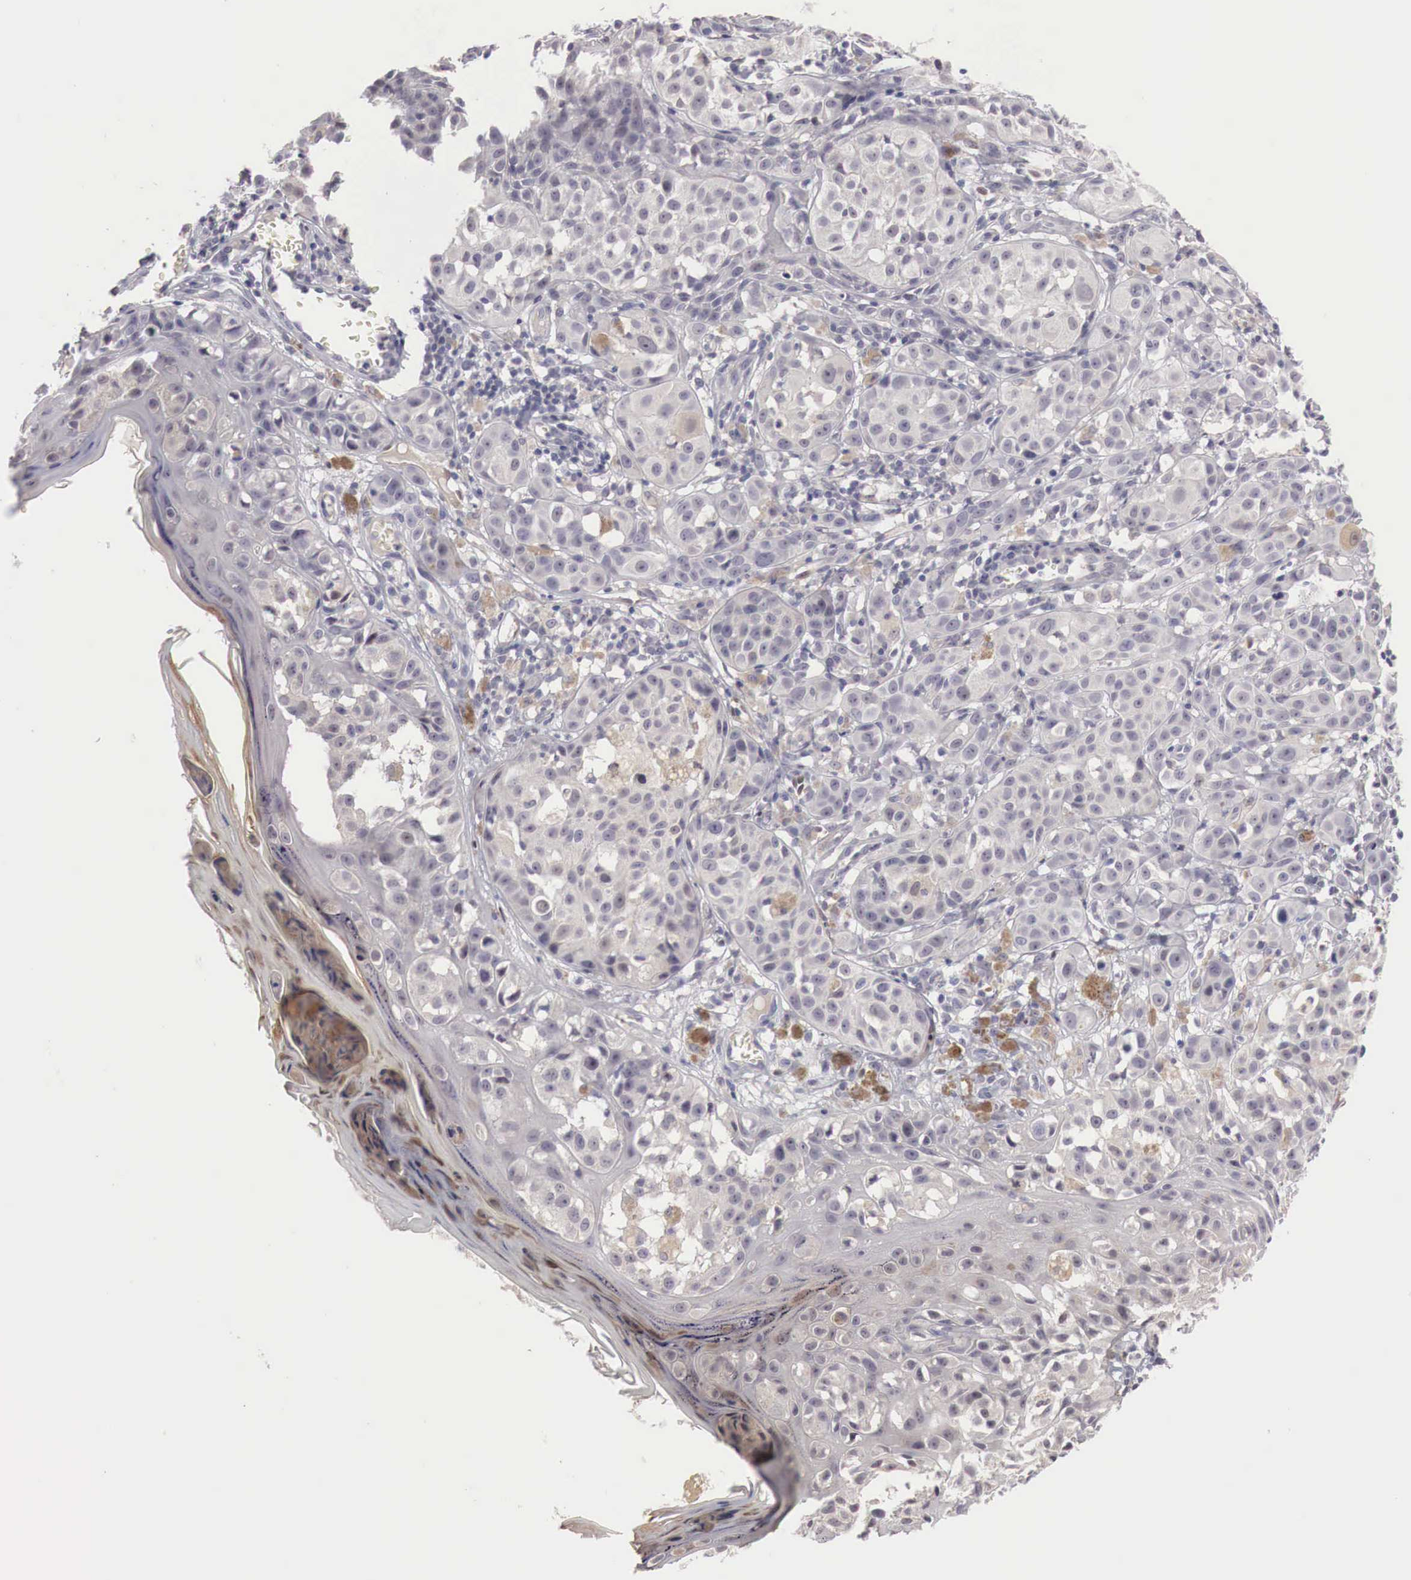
{"staining": {"intensity": "negative", "quantity": "none", "location": "none"}, "tissue": "melanoma", "cell_type": "Tumor cells", "image_type": "cancer", "snomed": [{"axis": "morphology", "description": "Malignant melanoma, NOS"}, {"axis": "topography", "description": "Skin"}], "caption": "Tumor cells show no significant protein staining in melanoma.", "gene": "GATA1", "patient": {"sex": "female", "age": 52}}